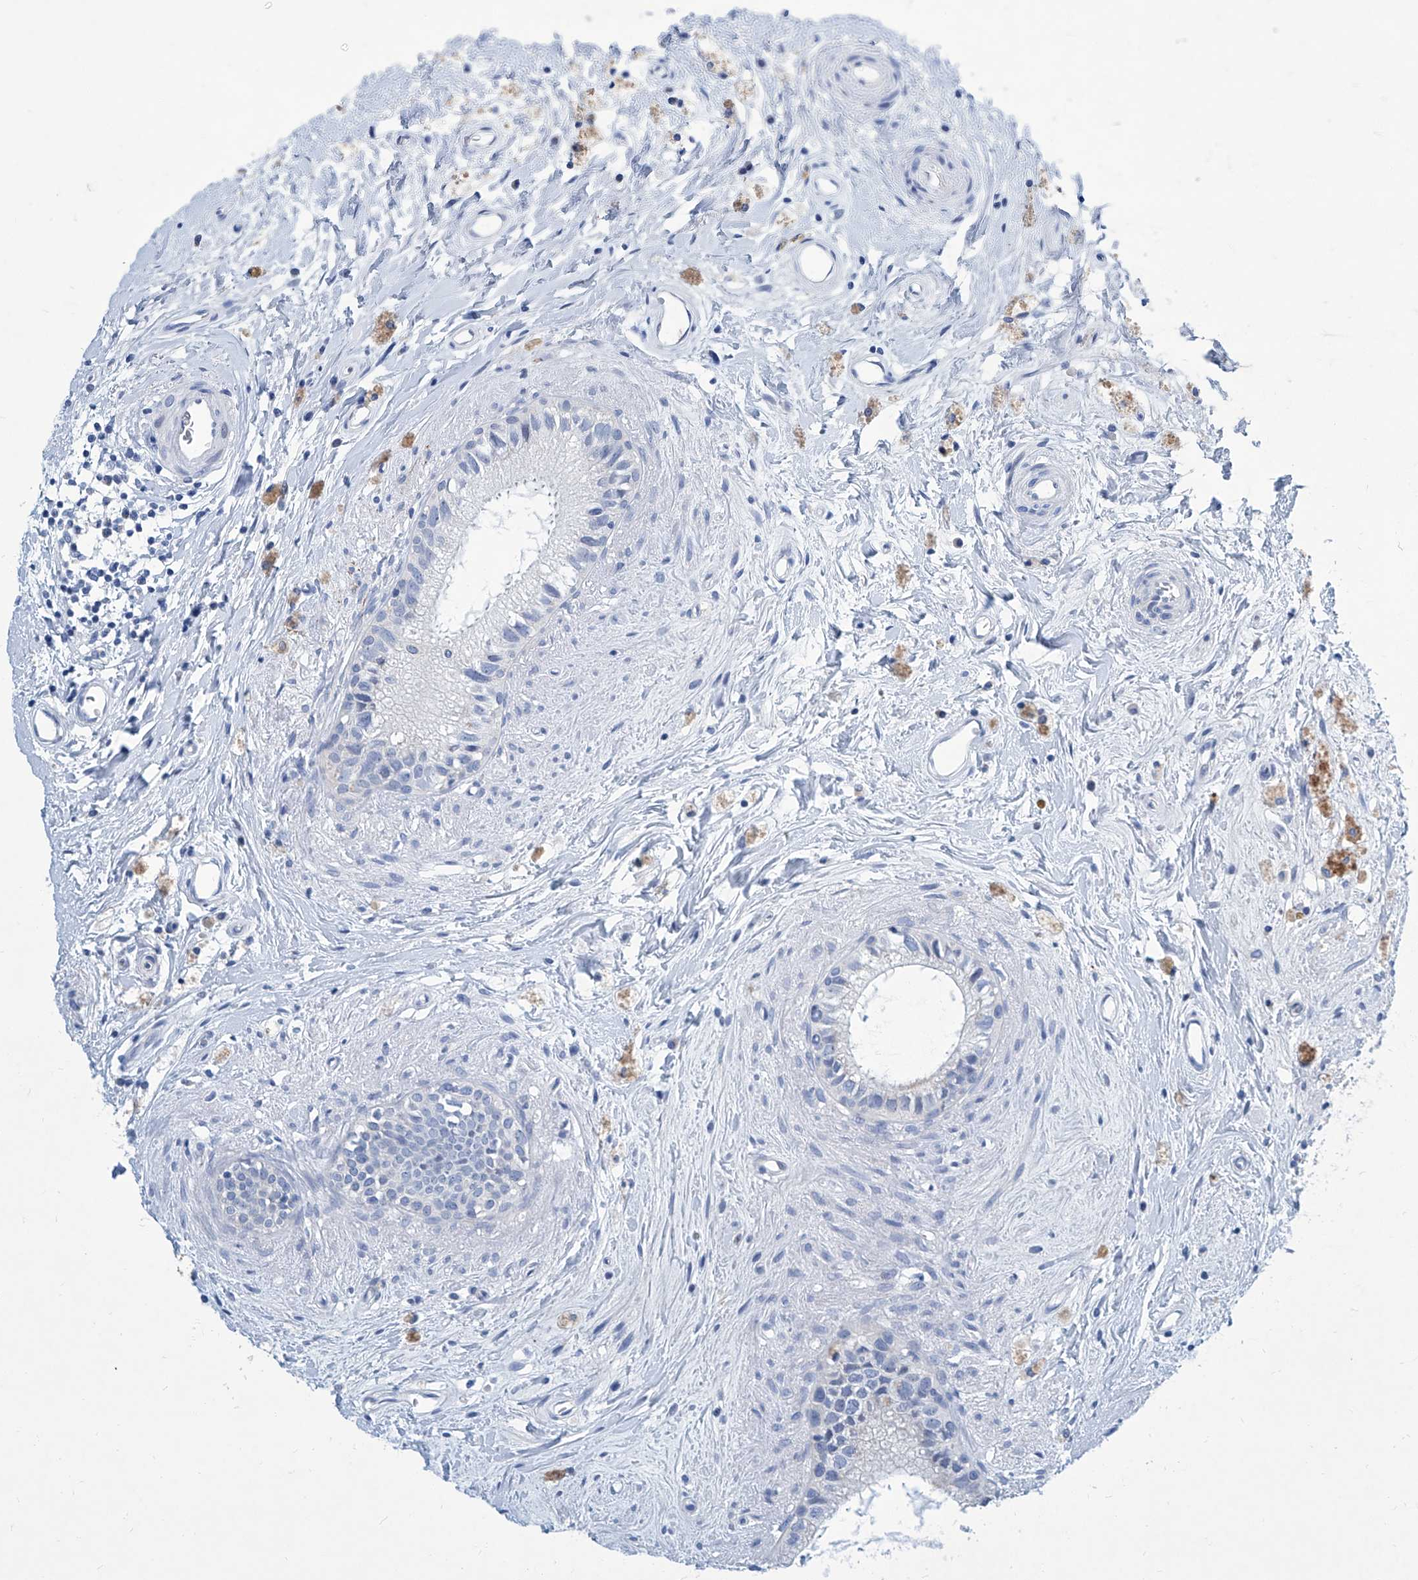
{"staining": {"intensity": "negative", "quantity": "none", "location": "none"}, "tissue": "epididymis", "cell_type": "Glandular cells", "image_type": "normal", "snomed": [{"axis": "morphology", "description": "Normal tissue, NOS"}, {"axis": "topography", "description": "Epididymis"}], "caption": "Image shows no significant protein expression in glandular cells of unremarkable epididymis.", "gene": "ZNF519", "patient": {"sex": "male", "age": 80}}